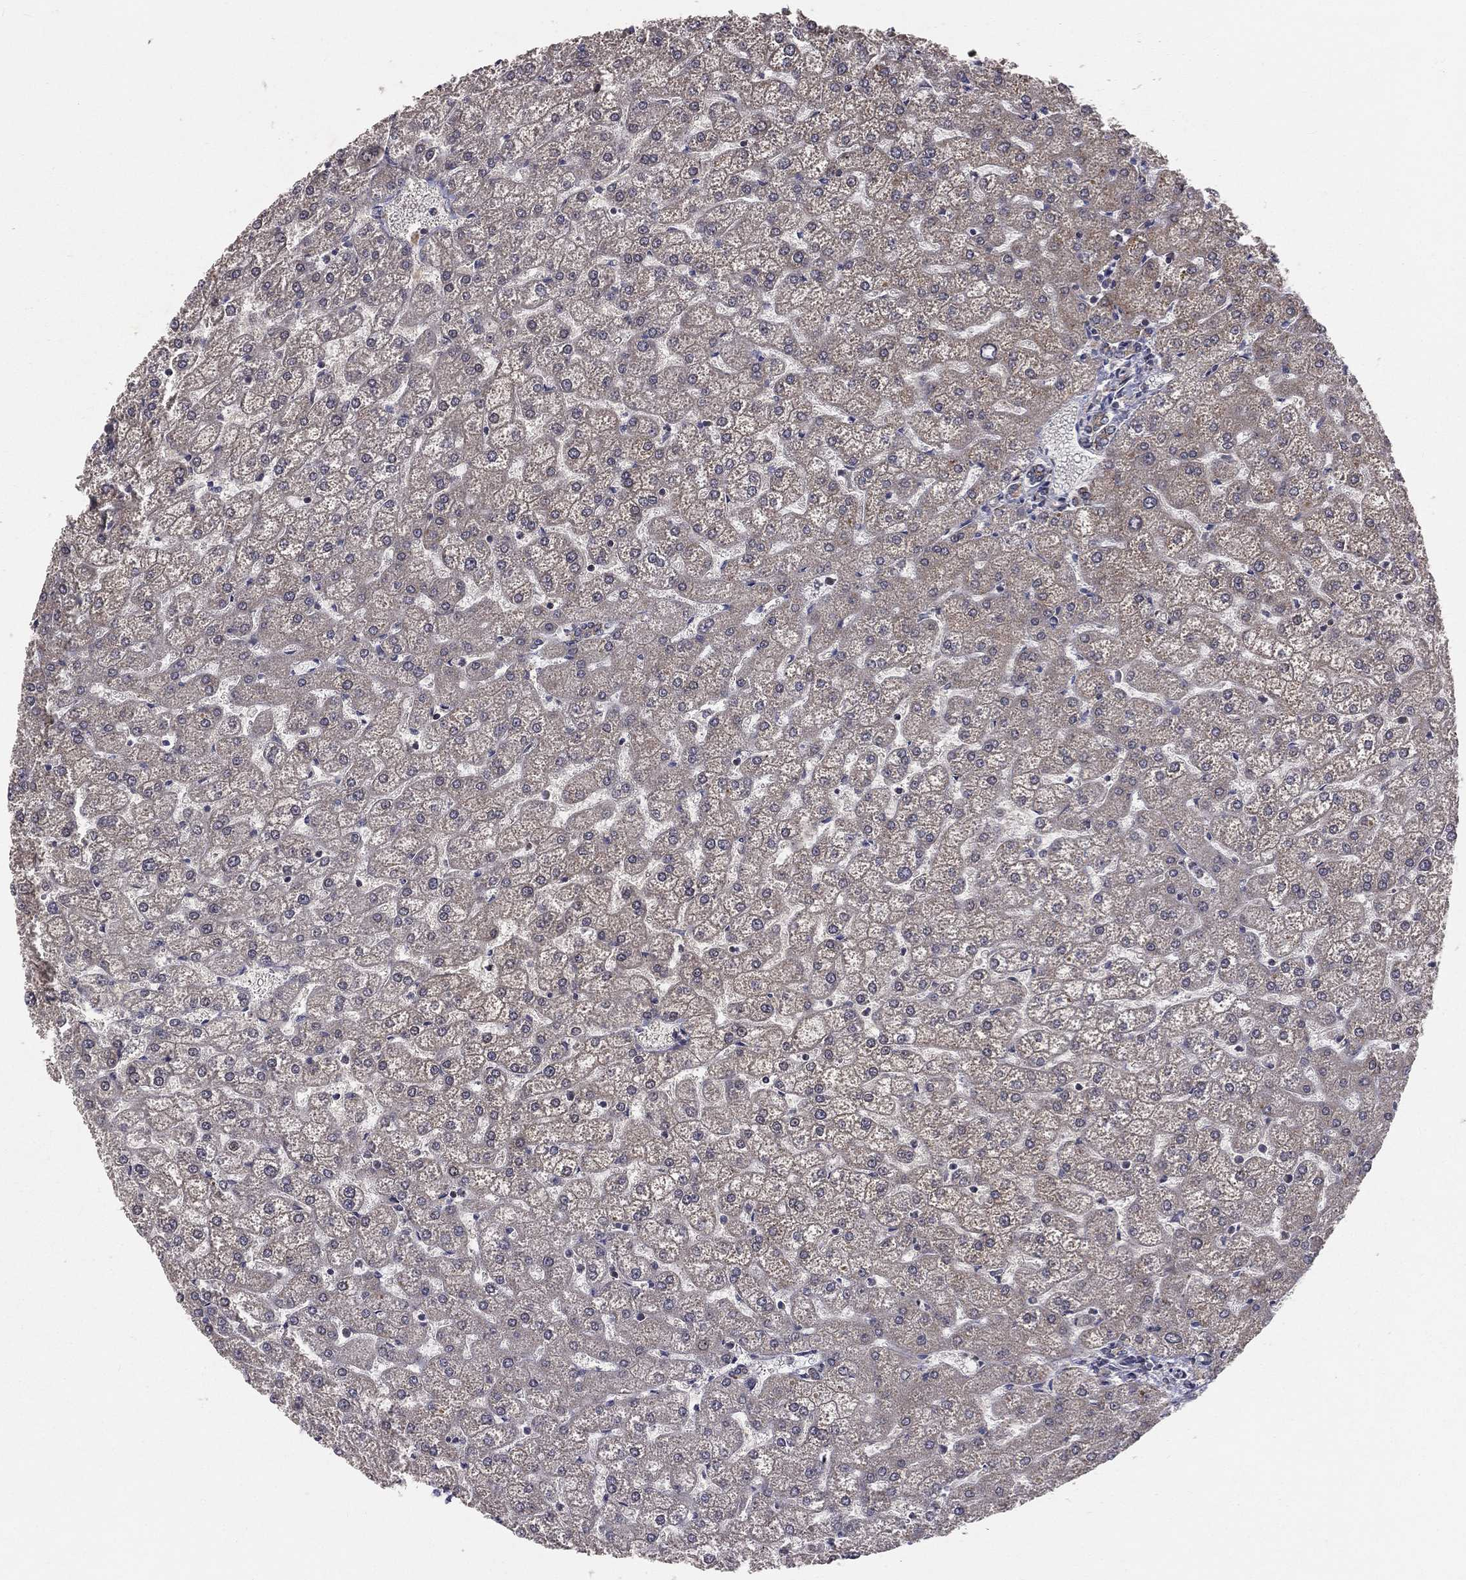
{"staining": {"intensity": "negative", "quantity": "none", "location": "none"}, "tissue": "liver", "cell_type": "Cholangiocytes", "image_type": "normal", "snomed": [{"axis": "morphology", "description": "Normal tissue, NOS"}, {"axis": "topography", "description": "Liver"}], "caption": "Image shows no significant protein positivity in cholangiocytes of unremarkable liver.", "gene": "GPD1", "patient": {"sex": "female", "age": 32}}